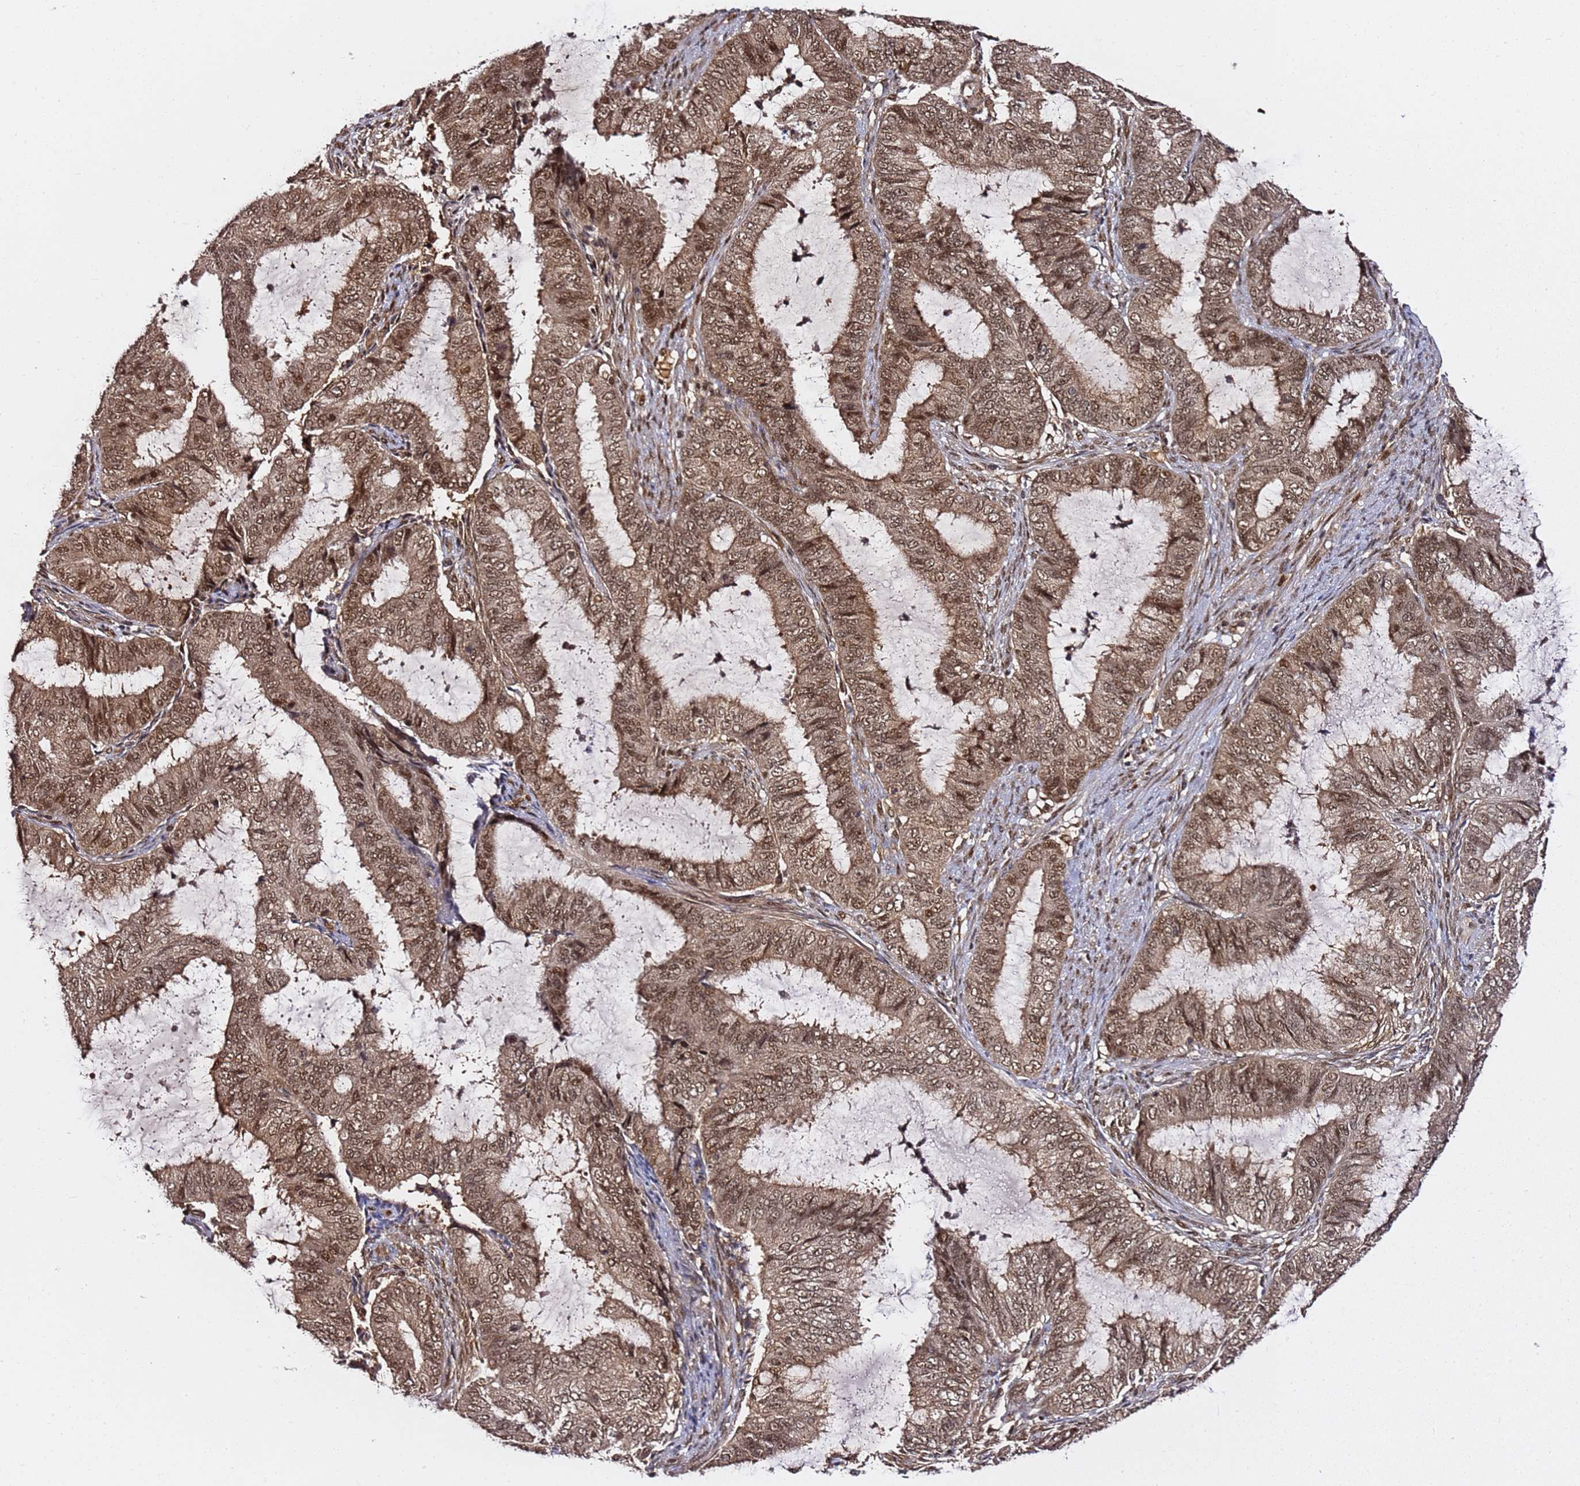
{"staining": {"intensity": "moderate", "quantity": ">75%", "location": "cytoplasmic/membranous,nuclear"}, "tissue": "endometrial cancer", "cell_type": "Tumor cells", "image_type": "cancer", "snomed": [{"axis": "morphology", "description": "Adenocarcinoma, NOS"}, {"axis": "topography", "description": "Endometrium"}], "caption": "A brown stain shows moderate cytoplasmic/membranous and nuclear expression of a protein in human endometrial adenocarcinoma tumor cells. Using DAB (3,3'-diaminobenzidine) (brown) and hematoxylin (blue) stains, captured at high magnification using brightfield microscopy.", "gene": "RGS18", "patient": {"sex": "female", "age": 51}}